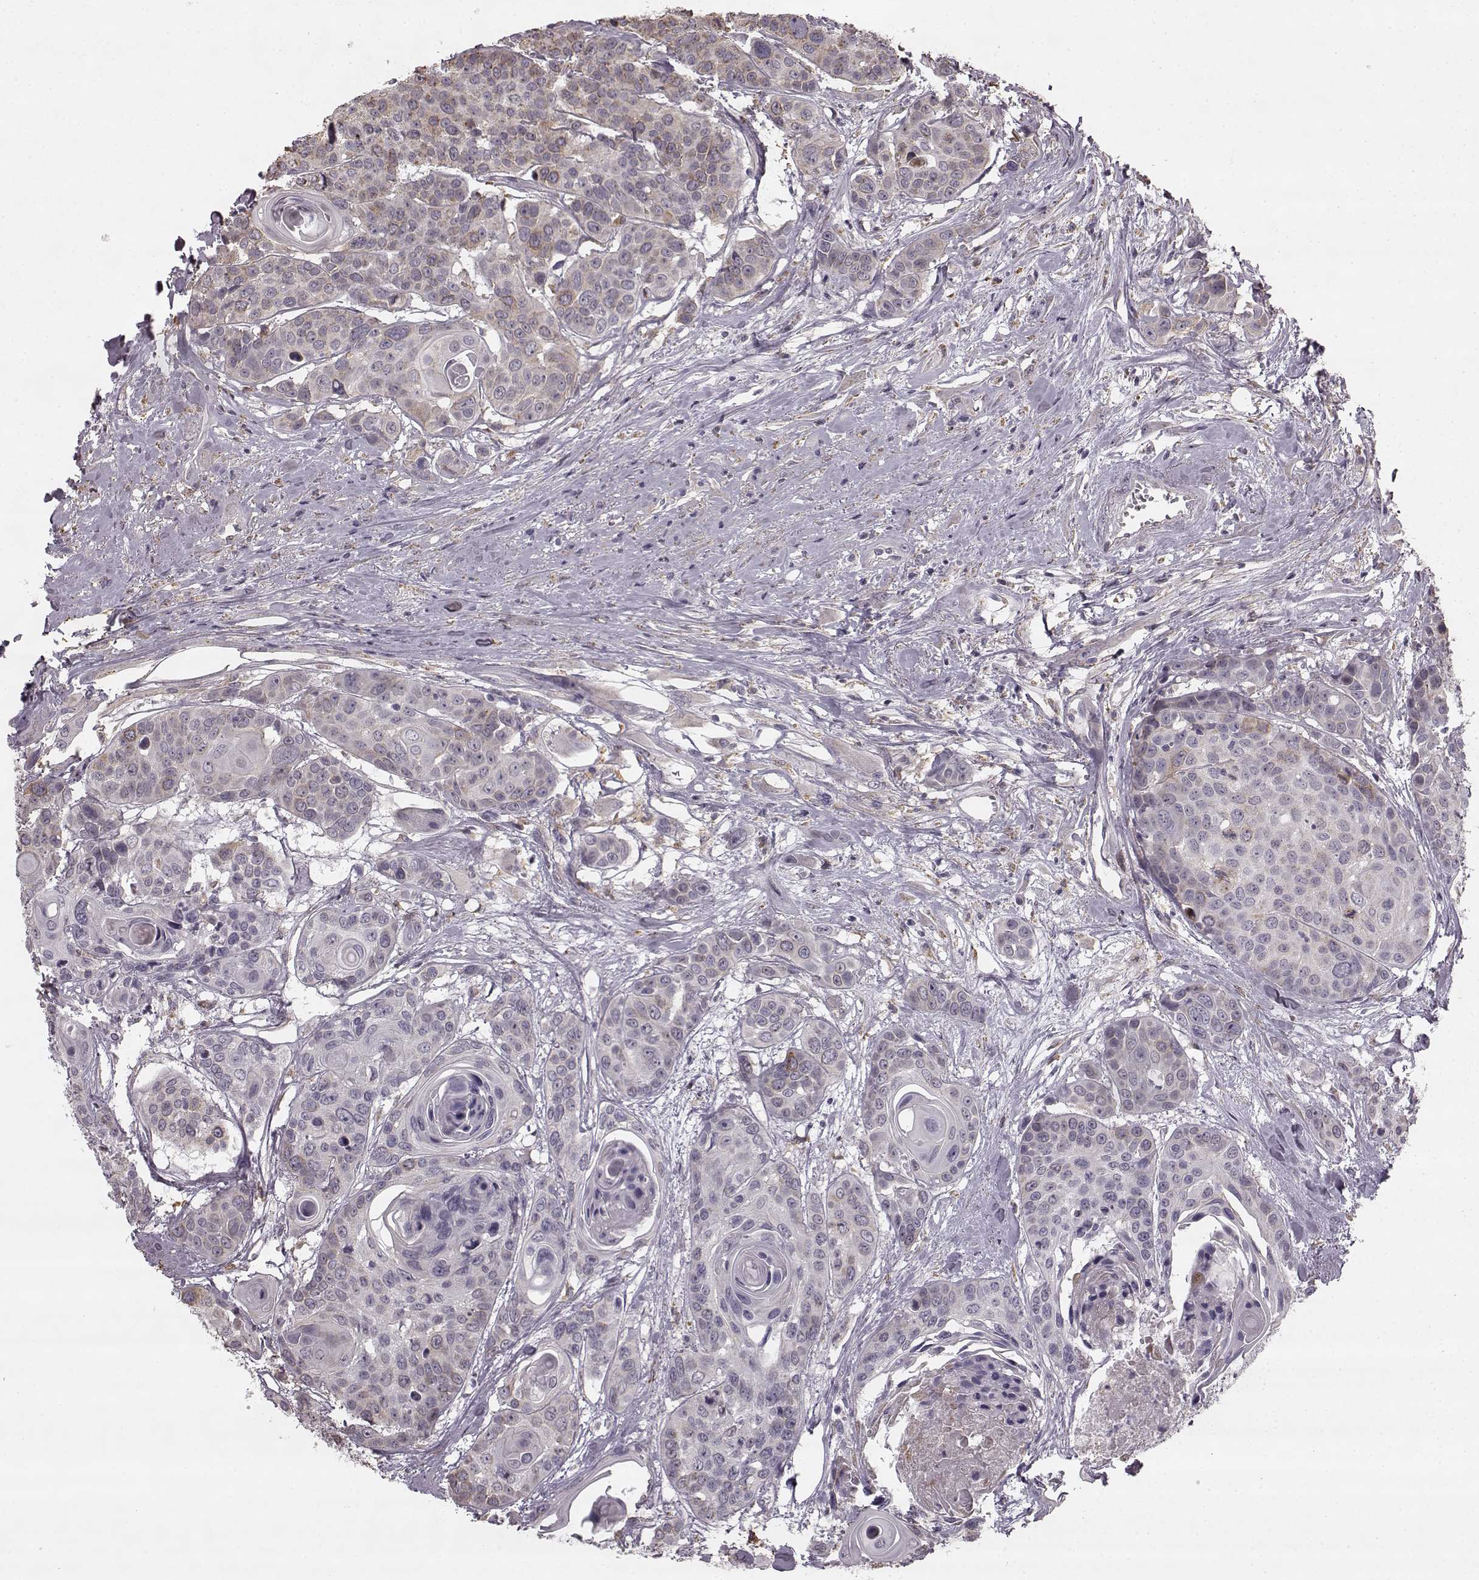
{"staining": {"intensity": "weak", "quantity": "<25%", "location": "cytoplasmic/membranous"}, "tissue": "head and neck cancer", "cell_type": "Tumor cells", "image_type": "cancer", "snomed": [{"axis": "morphology", "description": "Squamous cell carcinoma, NOS"}, {"axis": "topography", "description": "Oral tissue"}, {"axis": "topography", "description": "Head-Neck"}], "caption": "Human squamous cell carcinoma (head and neck) stained for a protein using immunohistochemistry displays no positivity in tumor cells.", "gene": "HMMR", "patient": {"sex": "male", "age": 56}}